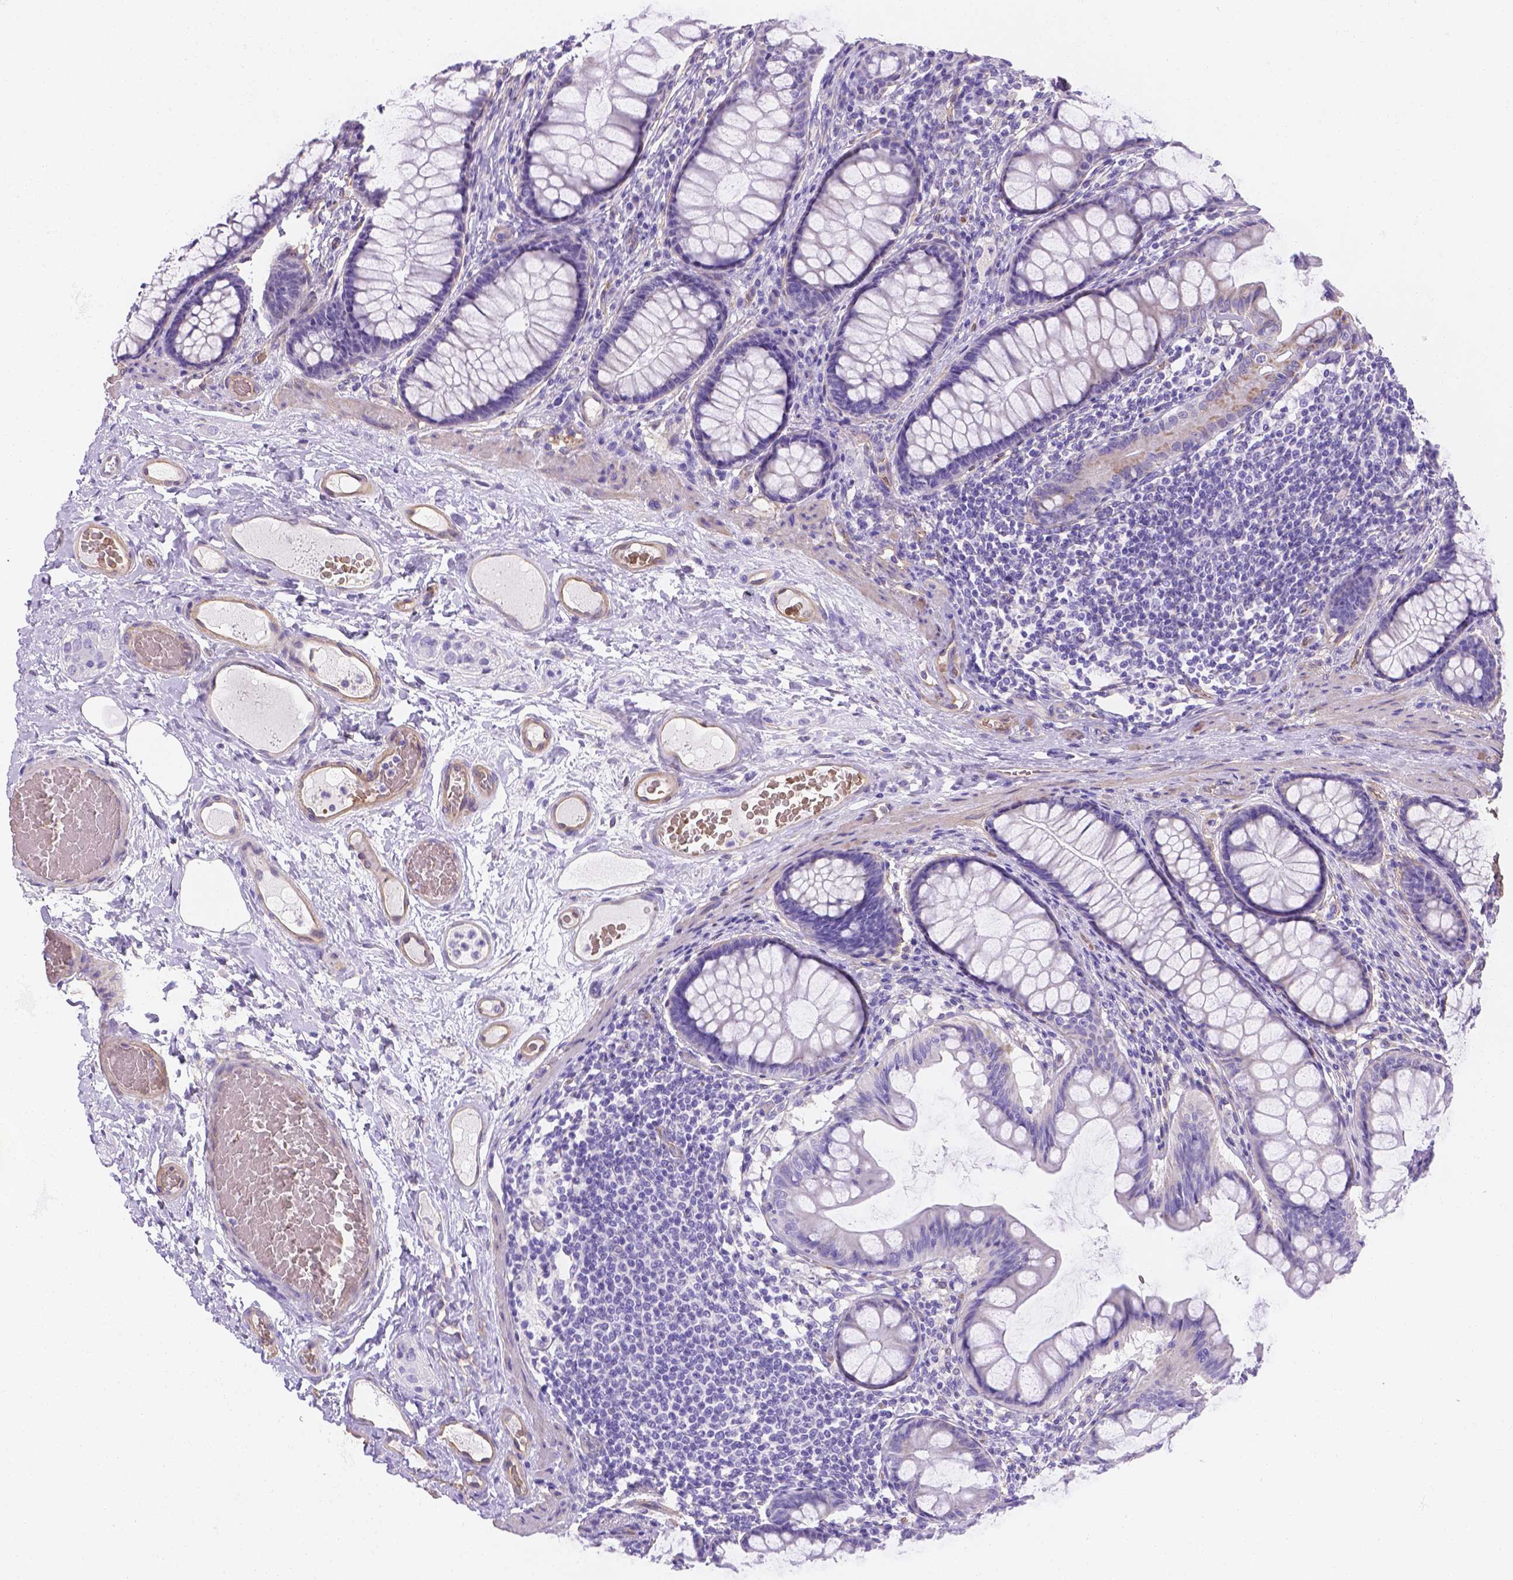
{"staining": {"intensity": "weak", "quantity": ">75%", "location": "cytoplasmic/membranous"}, "tissue": "colon", "cell_type": "Endothelial cells", "image_type": "normal", "snomed": [{"axis": "morphology", "description": "Normal tissue, NOS"}, {"axis": "topography", "description": "Colon"}], "caption": "Colon stained with immunohistochemistry shows weak cytoplasmic/membranous positivity in approximately >75% of endothelial cells.", "gene": "SLC40A1", "patient": {"sex": "female", "age": 65}}